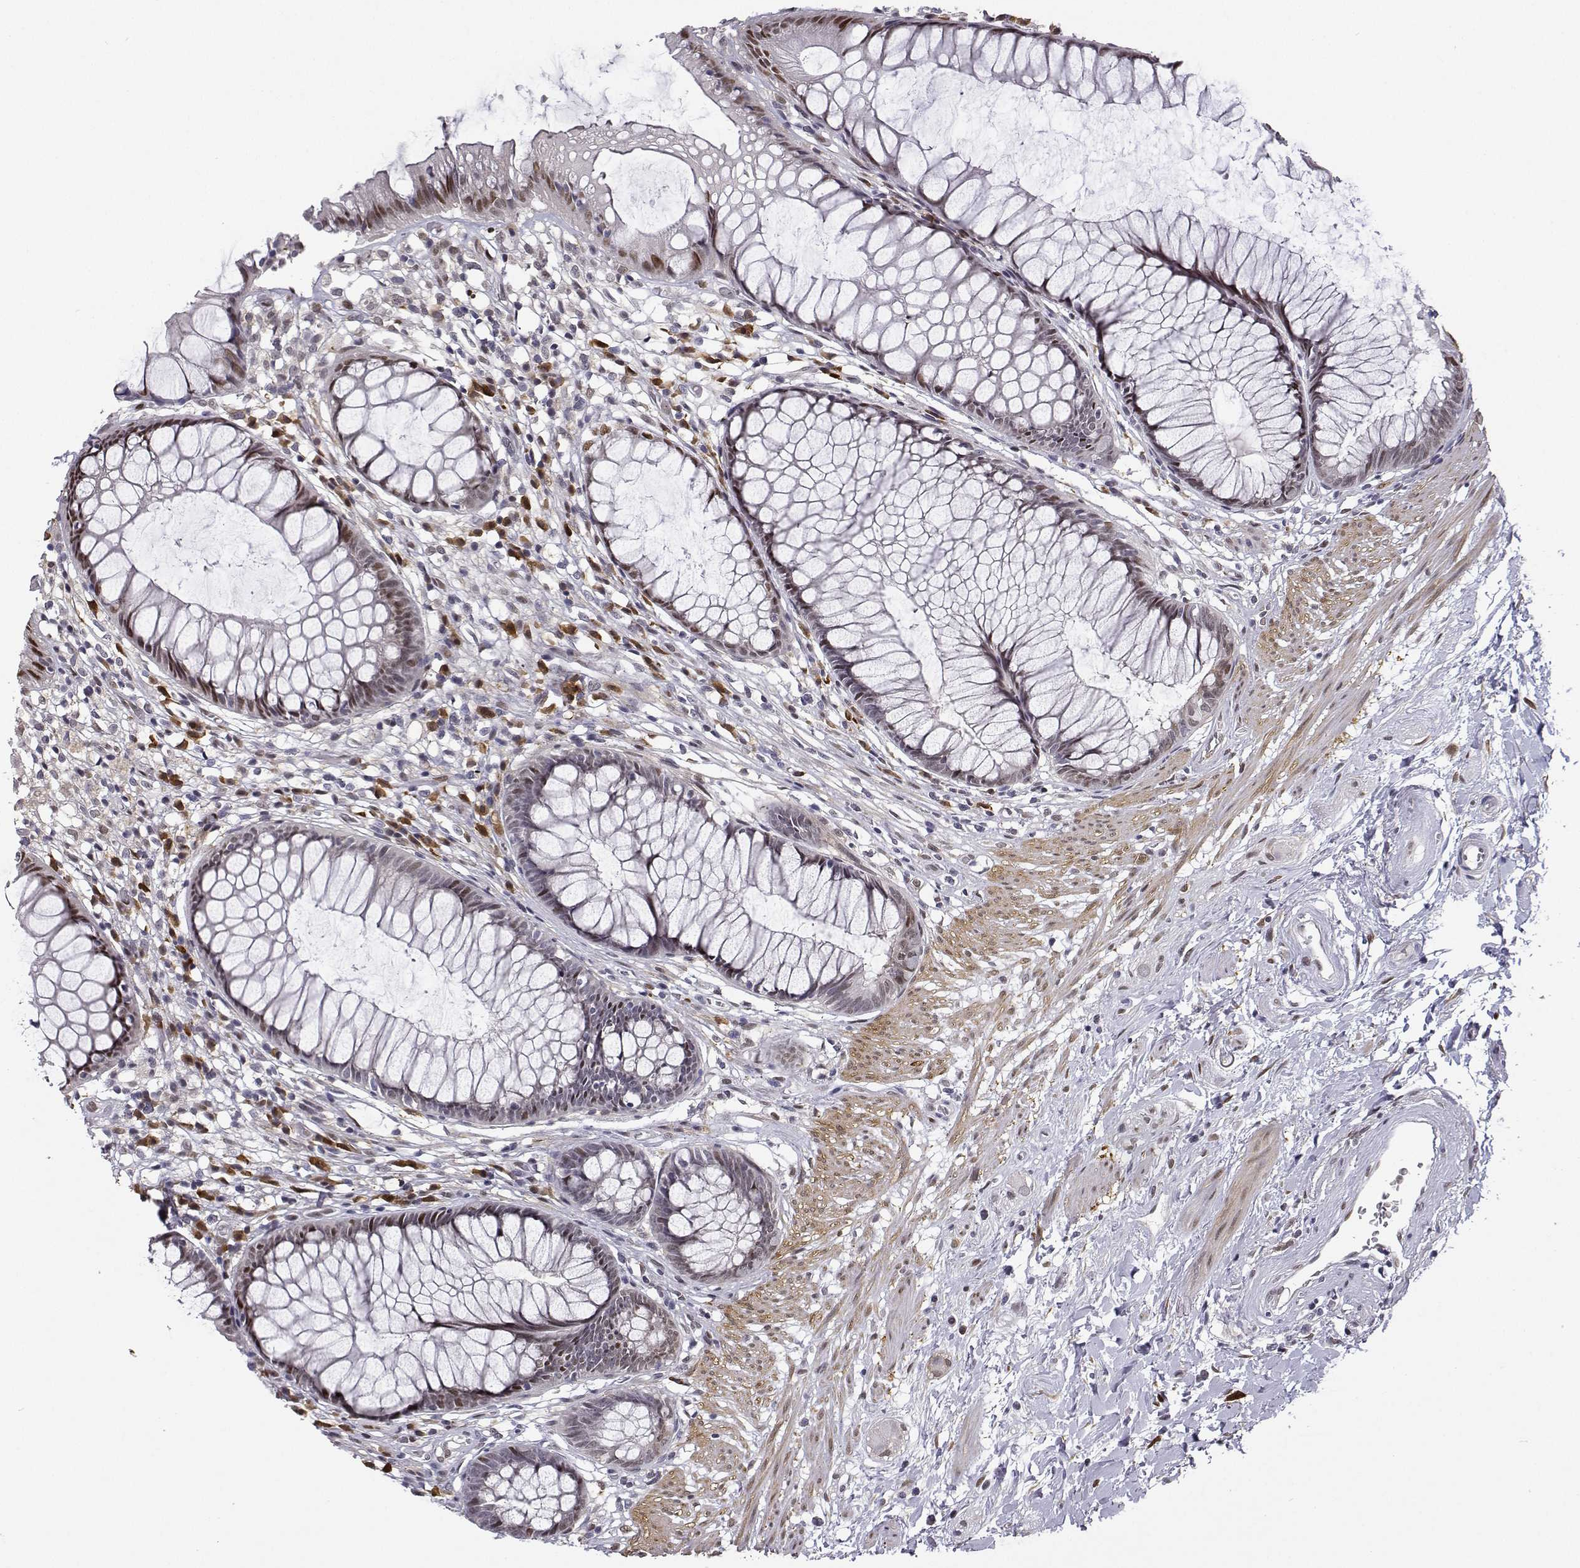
{"staining": {"intensity": "moderate", "quantity": "25%-75%", "location": "nuclear"}, "tissue": "rectum", "cell_type": "Glandular cells", "image_type": "normal", "snomed": [{"axis": "morphology", "description": "Normal tissue, NOS"}, {"axis": "topography", "description": "Smooth muscle"}, {"axis": "topography", "description": "Rectum"}], "caption": "Protein staining of unremarkable rectum demonstrates moderate nuclear expression in approximately 25%-75% of glandular cells.", "gene": "PHGDH", "patient": {"sex": "male", "age": 53}}